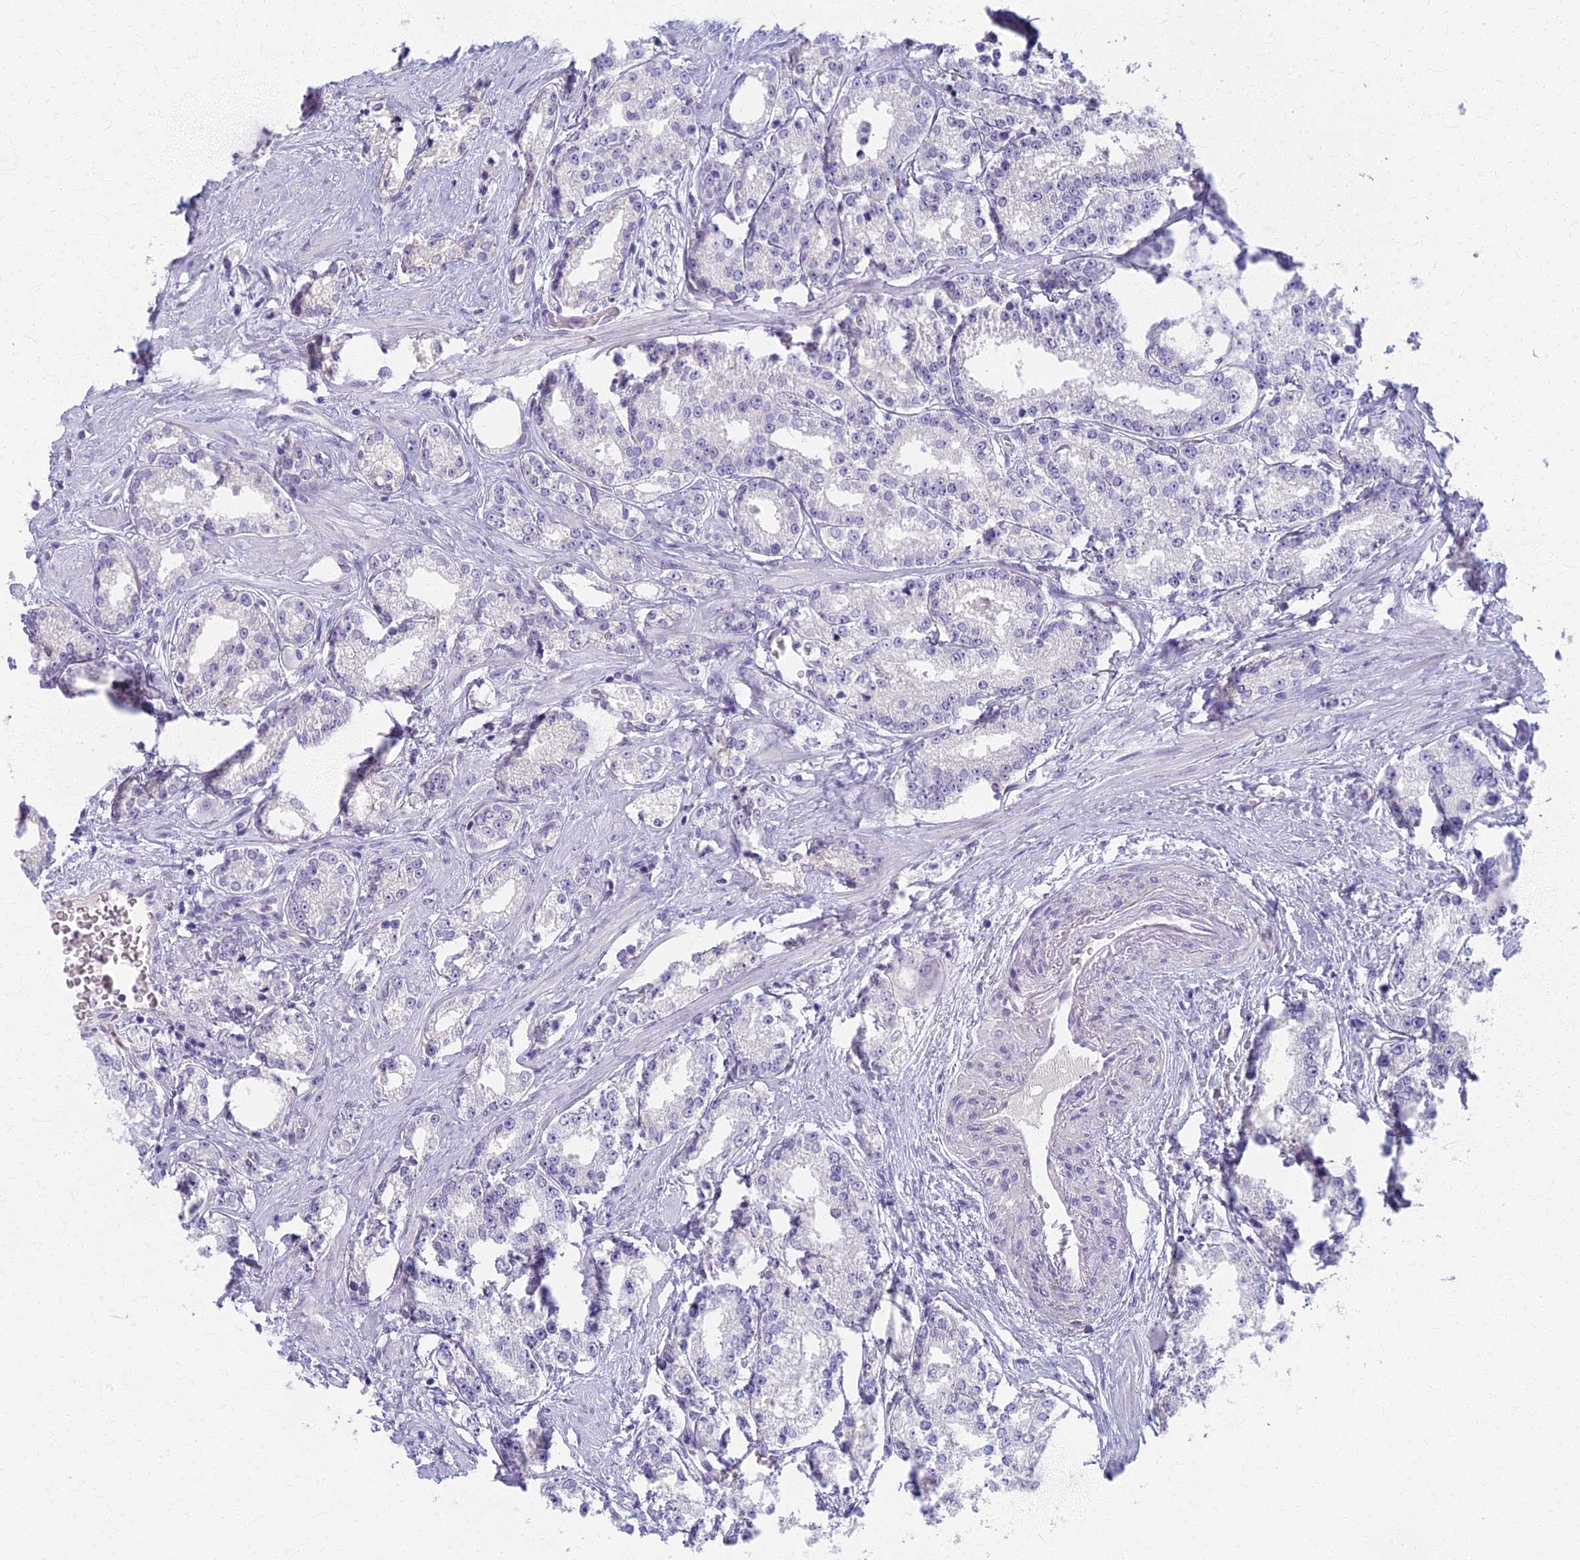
{"staining": {"intensity": "negative", "quantity": "none", "location": "none"}, "tissue": "prostate cancer", "cell_type": "Tumor cells", "image_type": "cancer", "snomed": [{"axis": "morphology", "description": "Normal tissue, NOS"}, {"axis": "morphology", "description": "Adenocarcinoma, High grade"}, {"axis": "topography", "description": "Prostate"}], "caption": "An image of adenocarcinoma (high-grade) (prostate) stained for a protein shows no brown staining in tumor cells.", "gene": "AP4E1", "patient": {"sex": "male", "age": 83}}